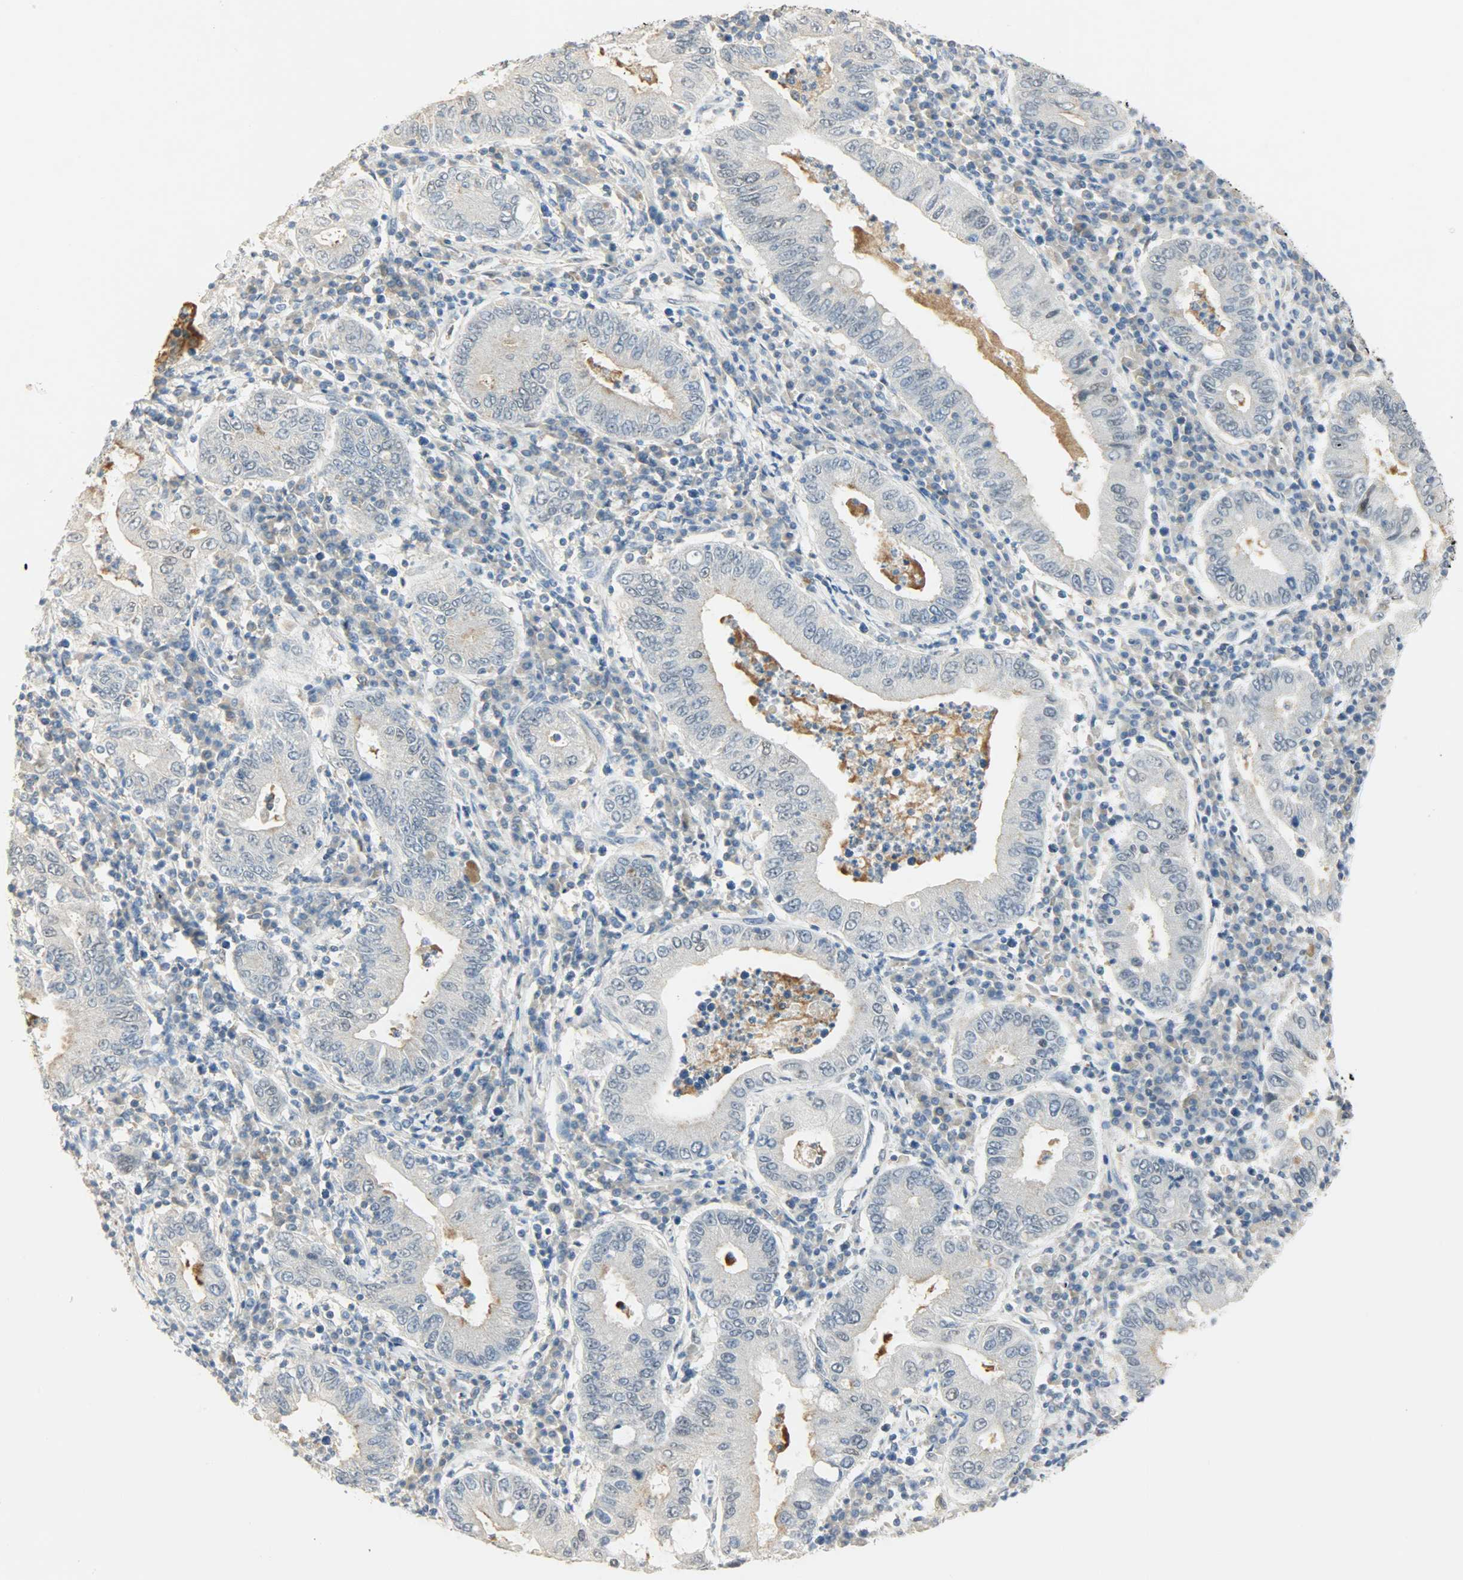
{"staining": {"intensity": "negative", "quantity": "none", "location": "none"}, "tissue": "stomach cancer", "cell_type": "Tumor cells", "image_type": "cancer", "snomed": [{"axis": "morphology", "description": "Normal tissue, NOS"}, {"axis": "morphology", "description": "Adenocarcinoma, NOS"}, {"axis": "topography", "description": "Esophagus"}, {"axis": "topography", "description": "Stomach, upper"}, {"axis": "topography", "description": "Peripheral nerve tissue"}], "caption": "This is an immunohistochemistry (IHC) photomicrograph of human stomach cancer (adenocarcinoma). There is no staining in tumor cells.", "gene": "PPARG", "patient": {"sex": "male", "age": 62}}